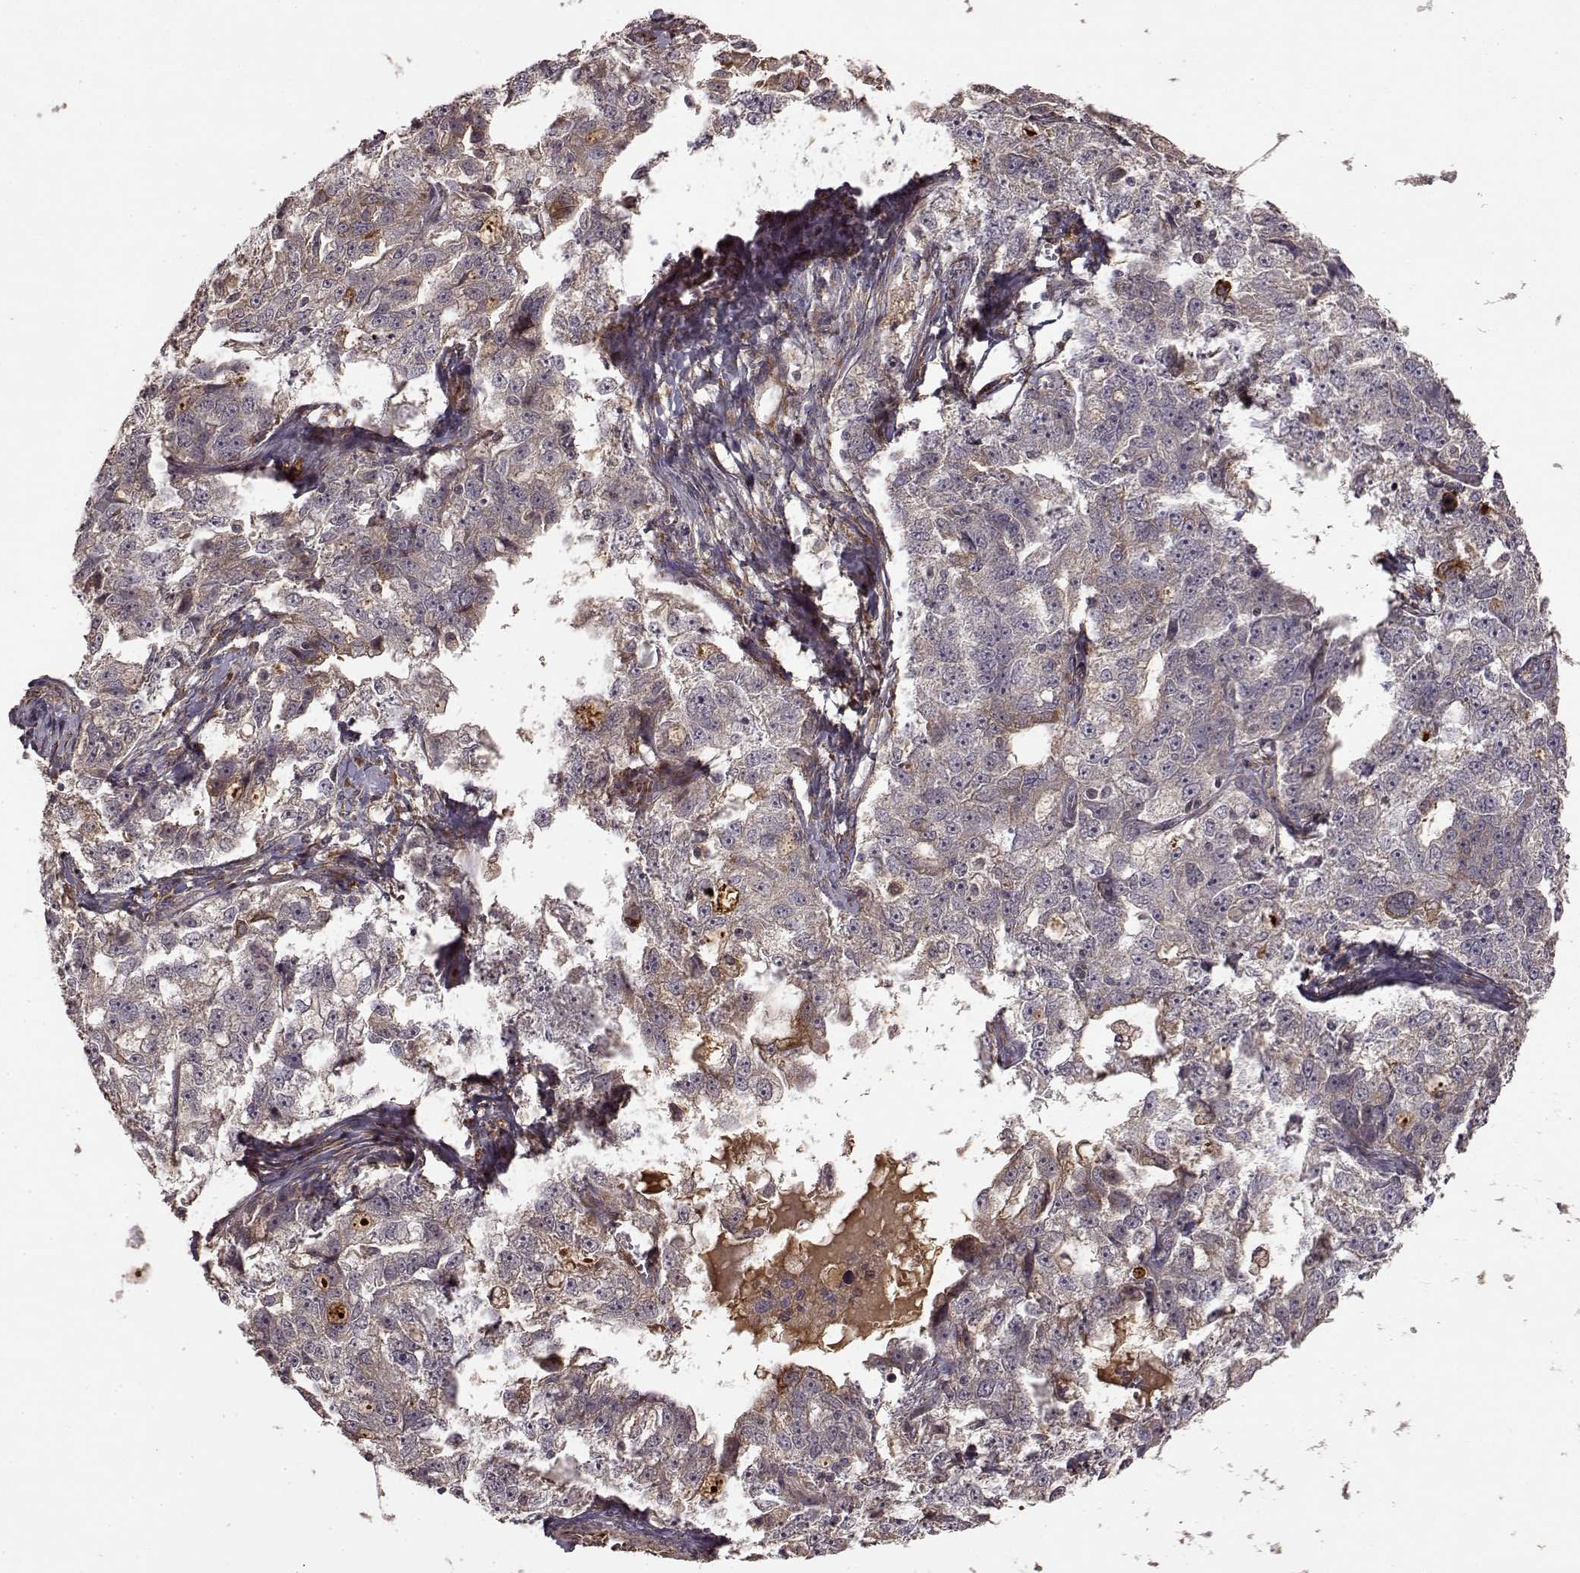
{"staining": {"intensity": "moderate", "quantity": "<25%", "location": "cytoplasmic/membranous"}, "tissue": "ovarian cancer", "cell_type": "Tumor cells", "image_type": "cancer", "snomed": [{"axis": "morphology", "description": "Cystadenocarcinoma, serous, NOS"}, {"axis": "topography", "description": "Ovary"}], "caption": "There is low levels of moderate cytoplasmic/membranous staining in tumor cells of ovarian cancer (serous cystadenocarcinoma), as demonstrated by immunohistochemical staining (brown color).", "gene": "FSTL1", "patient": {"sex": "female", "age": 51}}